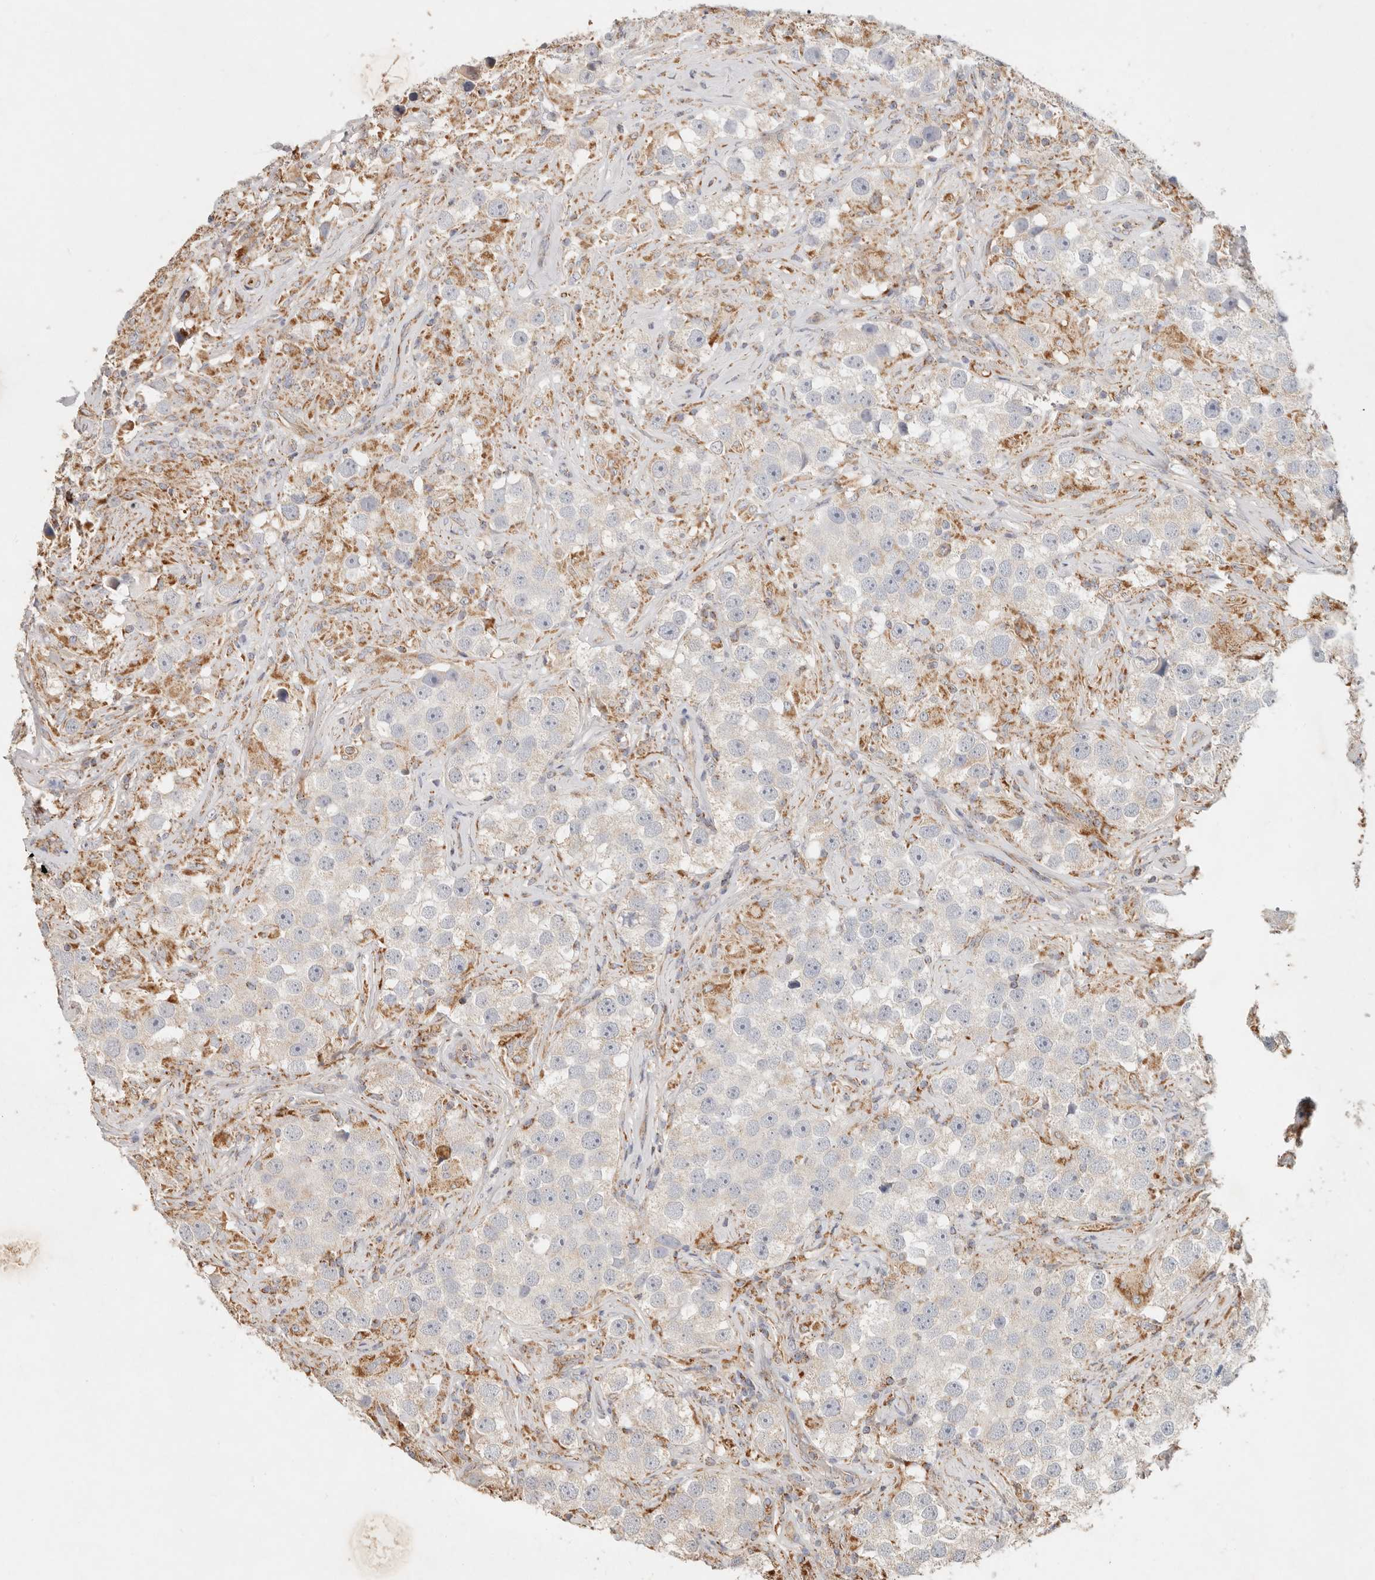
{"staining": {"intensity": "negative", "quantity": "none", "location": "none"}, "tissue": "testis cancer", "cell_type": "Tumor cells", "image_type": "cancer", "snomed": [{"axis": "morphology", "description": "Seminoma, NOS"}, {"axis": "topography", "description": "Testis"}], "caption": "High magnification brightfield microscopy of testis cancer (seminoma) stained with DAB (brown) and counterstained with hematoxylin (blue): tumor cells show no significant staining.", "gene": "ARHGEF10L", "patient": {"sex": "male", "age": 49}}